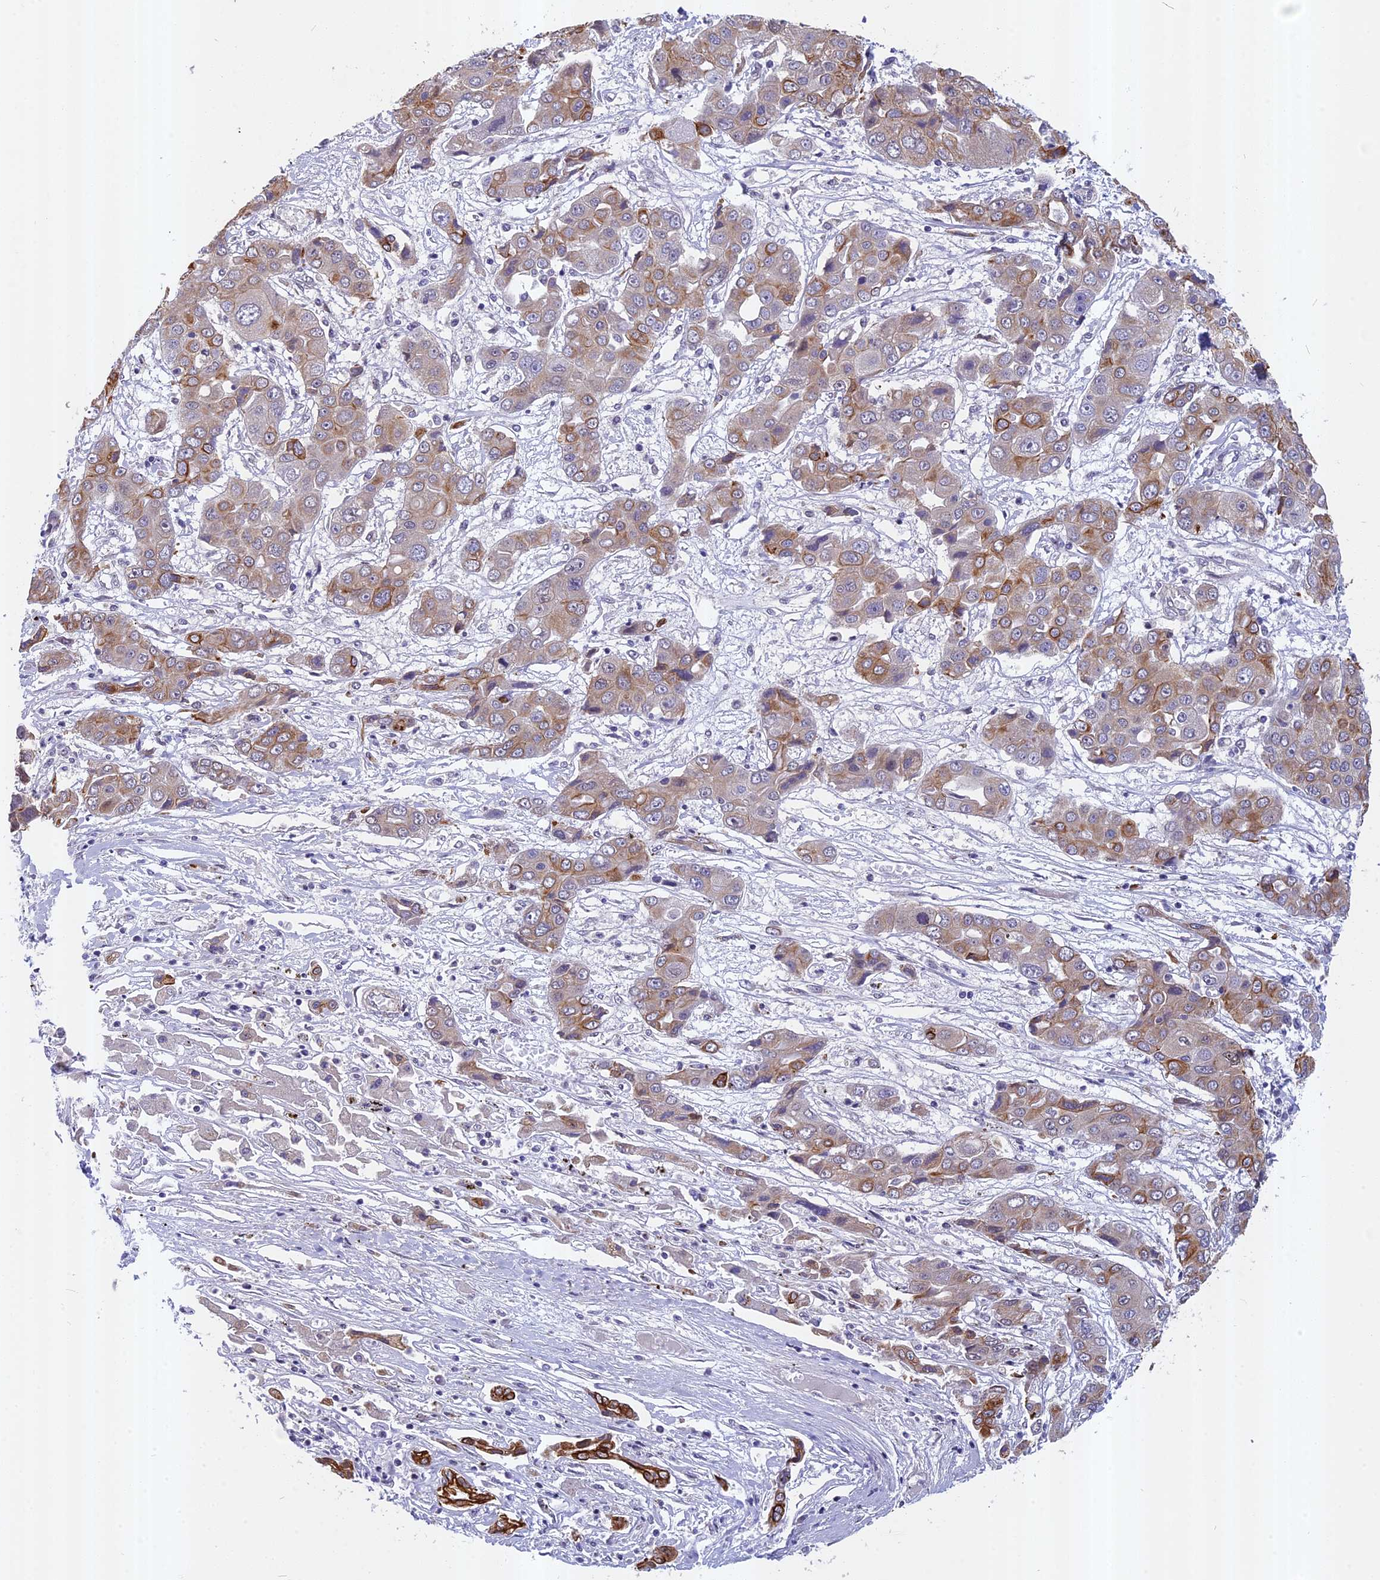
{"staining": {"intensity": "moderate", "quantity": "<25%", "location": "cytoplasmic/membranous"}, "tissue": "liver cancer", "cell_type": "Tumor cells", "image_type": "cancer", "snomed": [{"axis": "morphology", "description": "Cholangiocarcinoma"}, {"axis": "topography", "description": "Liver"}], "caption": "Brown immunohistochemical staining in human liver cancer (cholangiocarcinoma) displays moderate cytoplasmic/membranous expression in about <25% of tumor cells.", "gene": "ANKRD34B", "patient": {"sex": "male", "age": 67}}